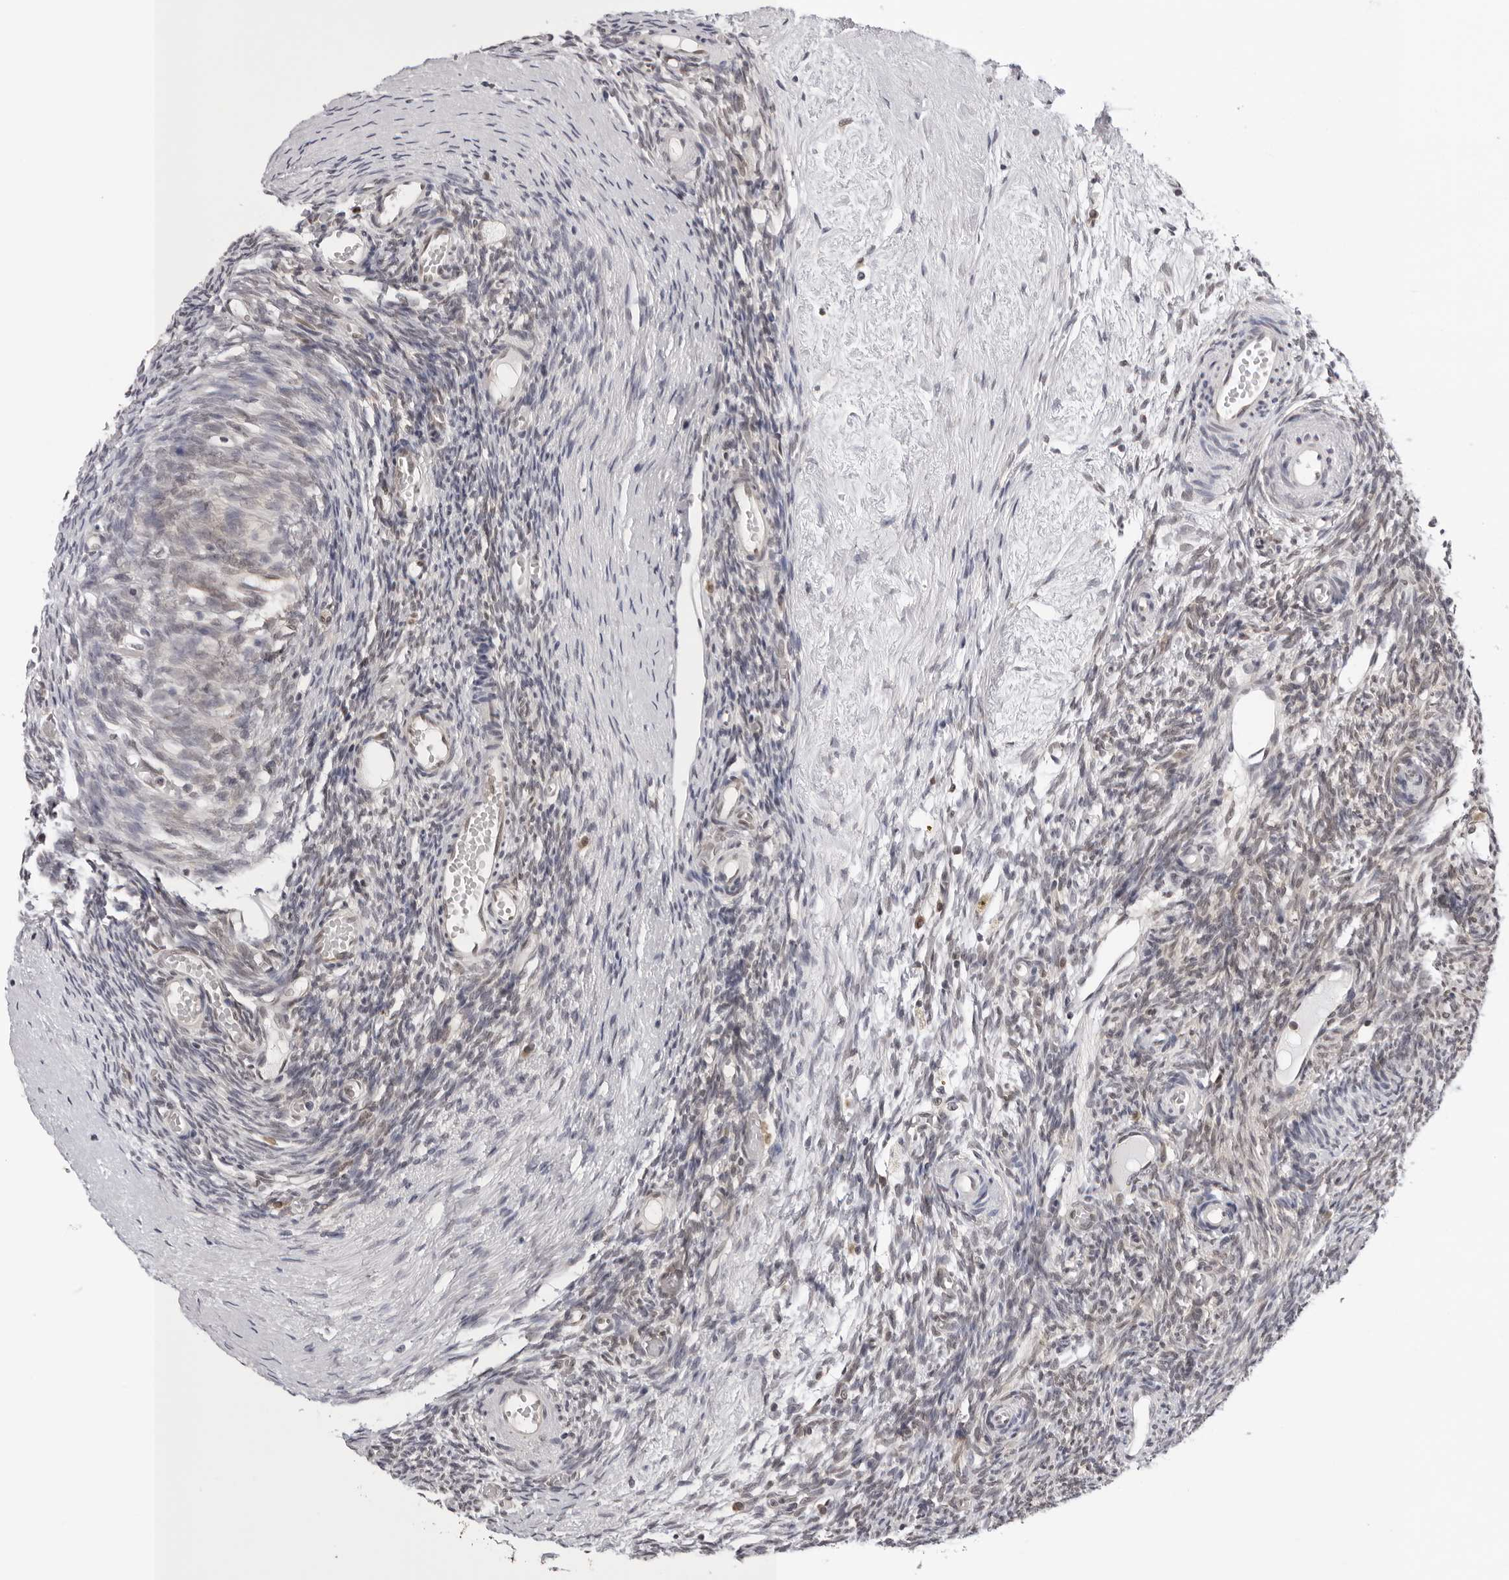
{"staining": {"intensity": "moderate", "quantity": "25%-75%", "location": "nuclear"}, "tissue": "ovary", "cell_type": "Ovarian stroma cells", "image_type": "normal", "snomed": [{"axis": "morphology", "description": "Normal tissue, NOS"}, {"axis": "topography", "description": "Ovary"}], "caption": "Protein positivity by immunohistochemistry (IHC) demonstrates moderate nuclear expression in approximately 25%-75% of ovarian stroma cells in benign ovary.", "gene": "WDR77", "patient": {"sex": "female", "age": 35}}